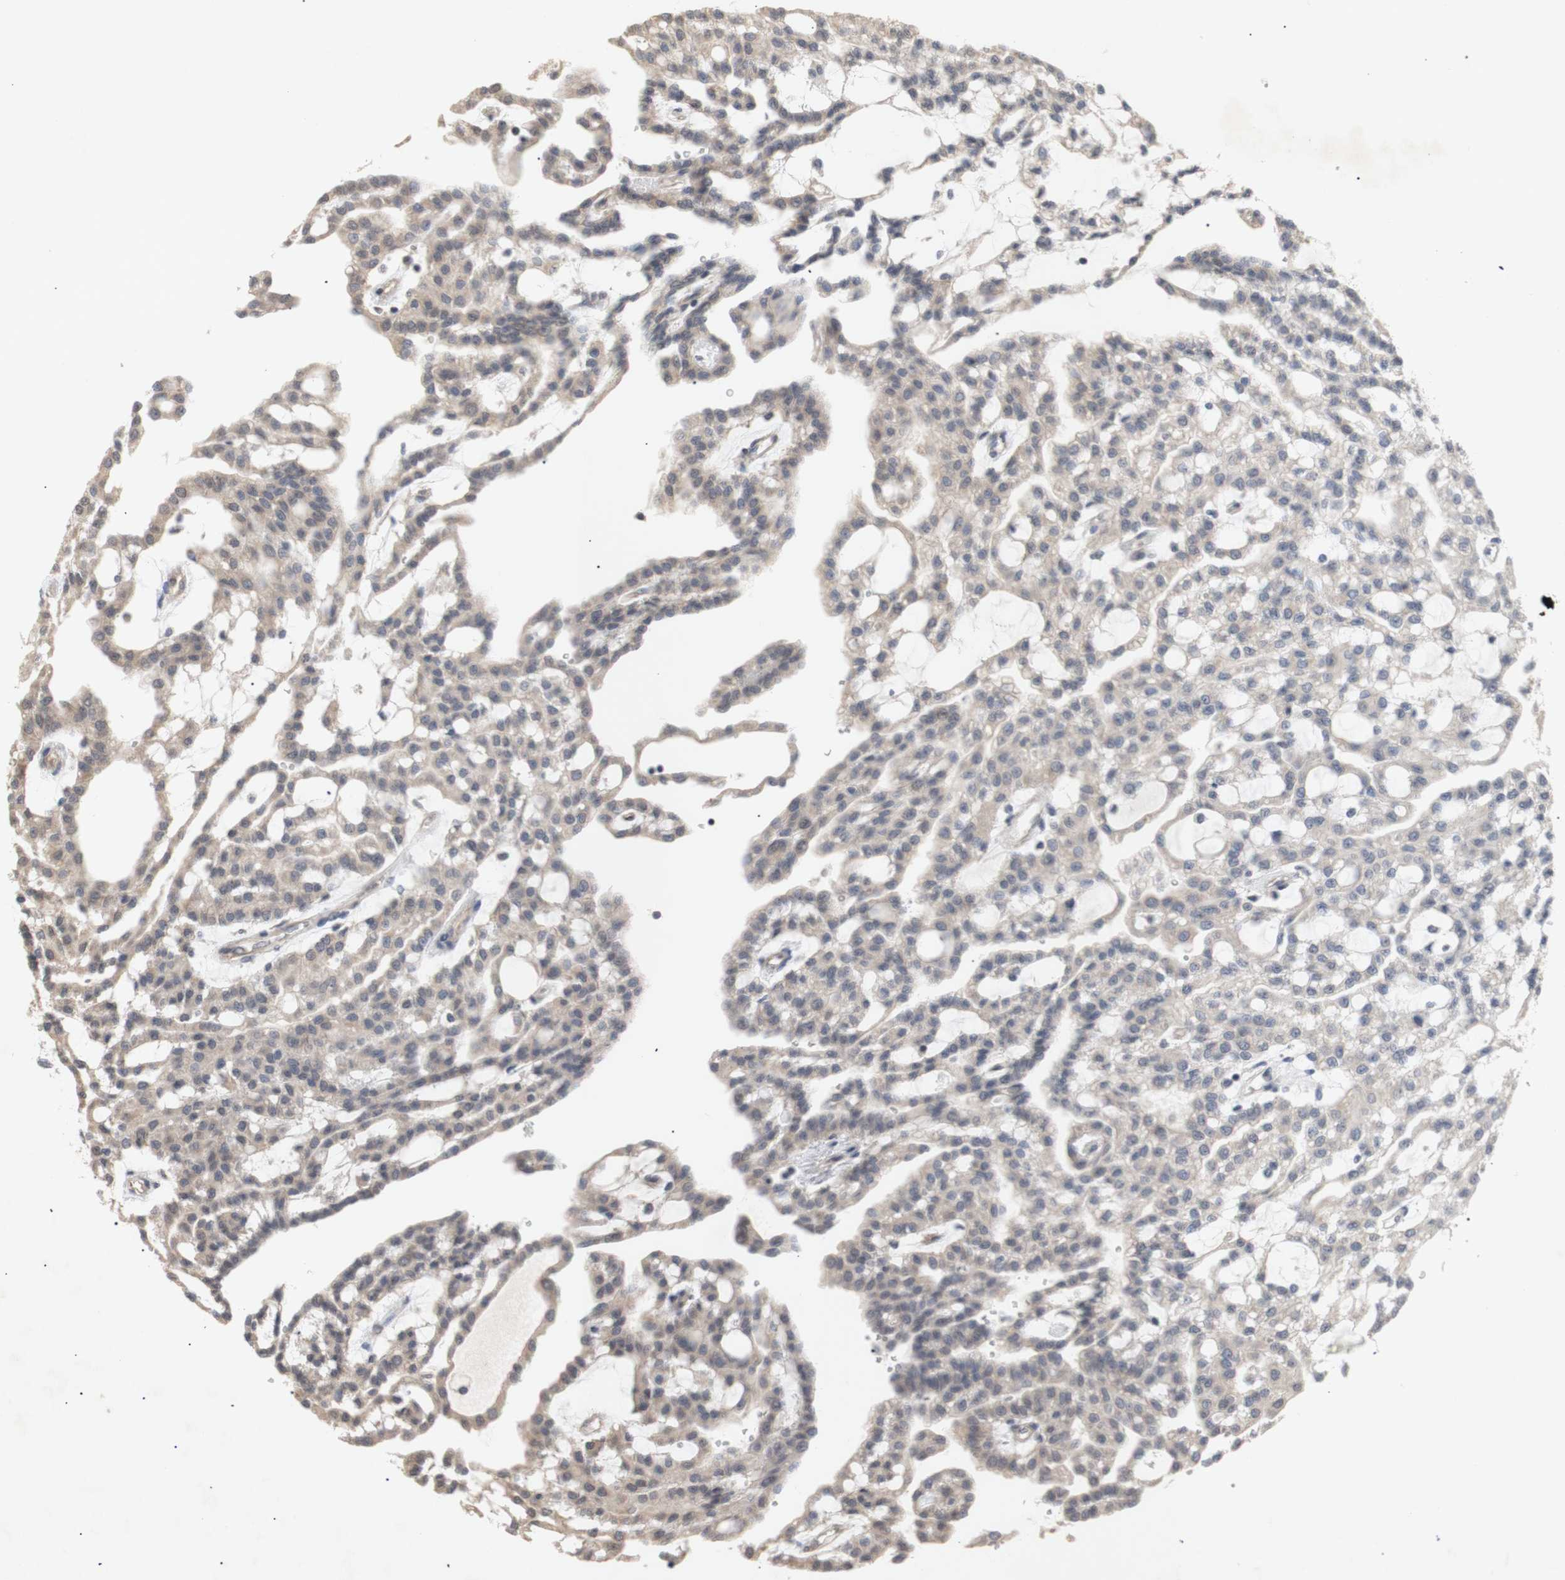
{"staining": {"intensity": "weak", "quantity": "25%-75%", "location": "cytoplasmic/membranous"}, "tissue": "renal cancer", "cell_type": "Tumor cells", "image_type": "cancer", "snomed": [{"axis": "morphology", "description": "Adenocarcinoma, NOS"}, {"axis": "topography", "description": "Kidney"}], "caption": "A brown stain shows weak cytoplasmic/membranous expression of a protein in human adenocarcinoma (renal) tumor cells. (DAB (3,3'-diaminobenzidine) = brown stain, brightfield microscopy at high magnification).", "gene": "FOSB", "patient": {"sex": "male", "age": 63}}